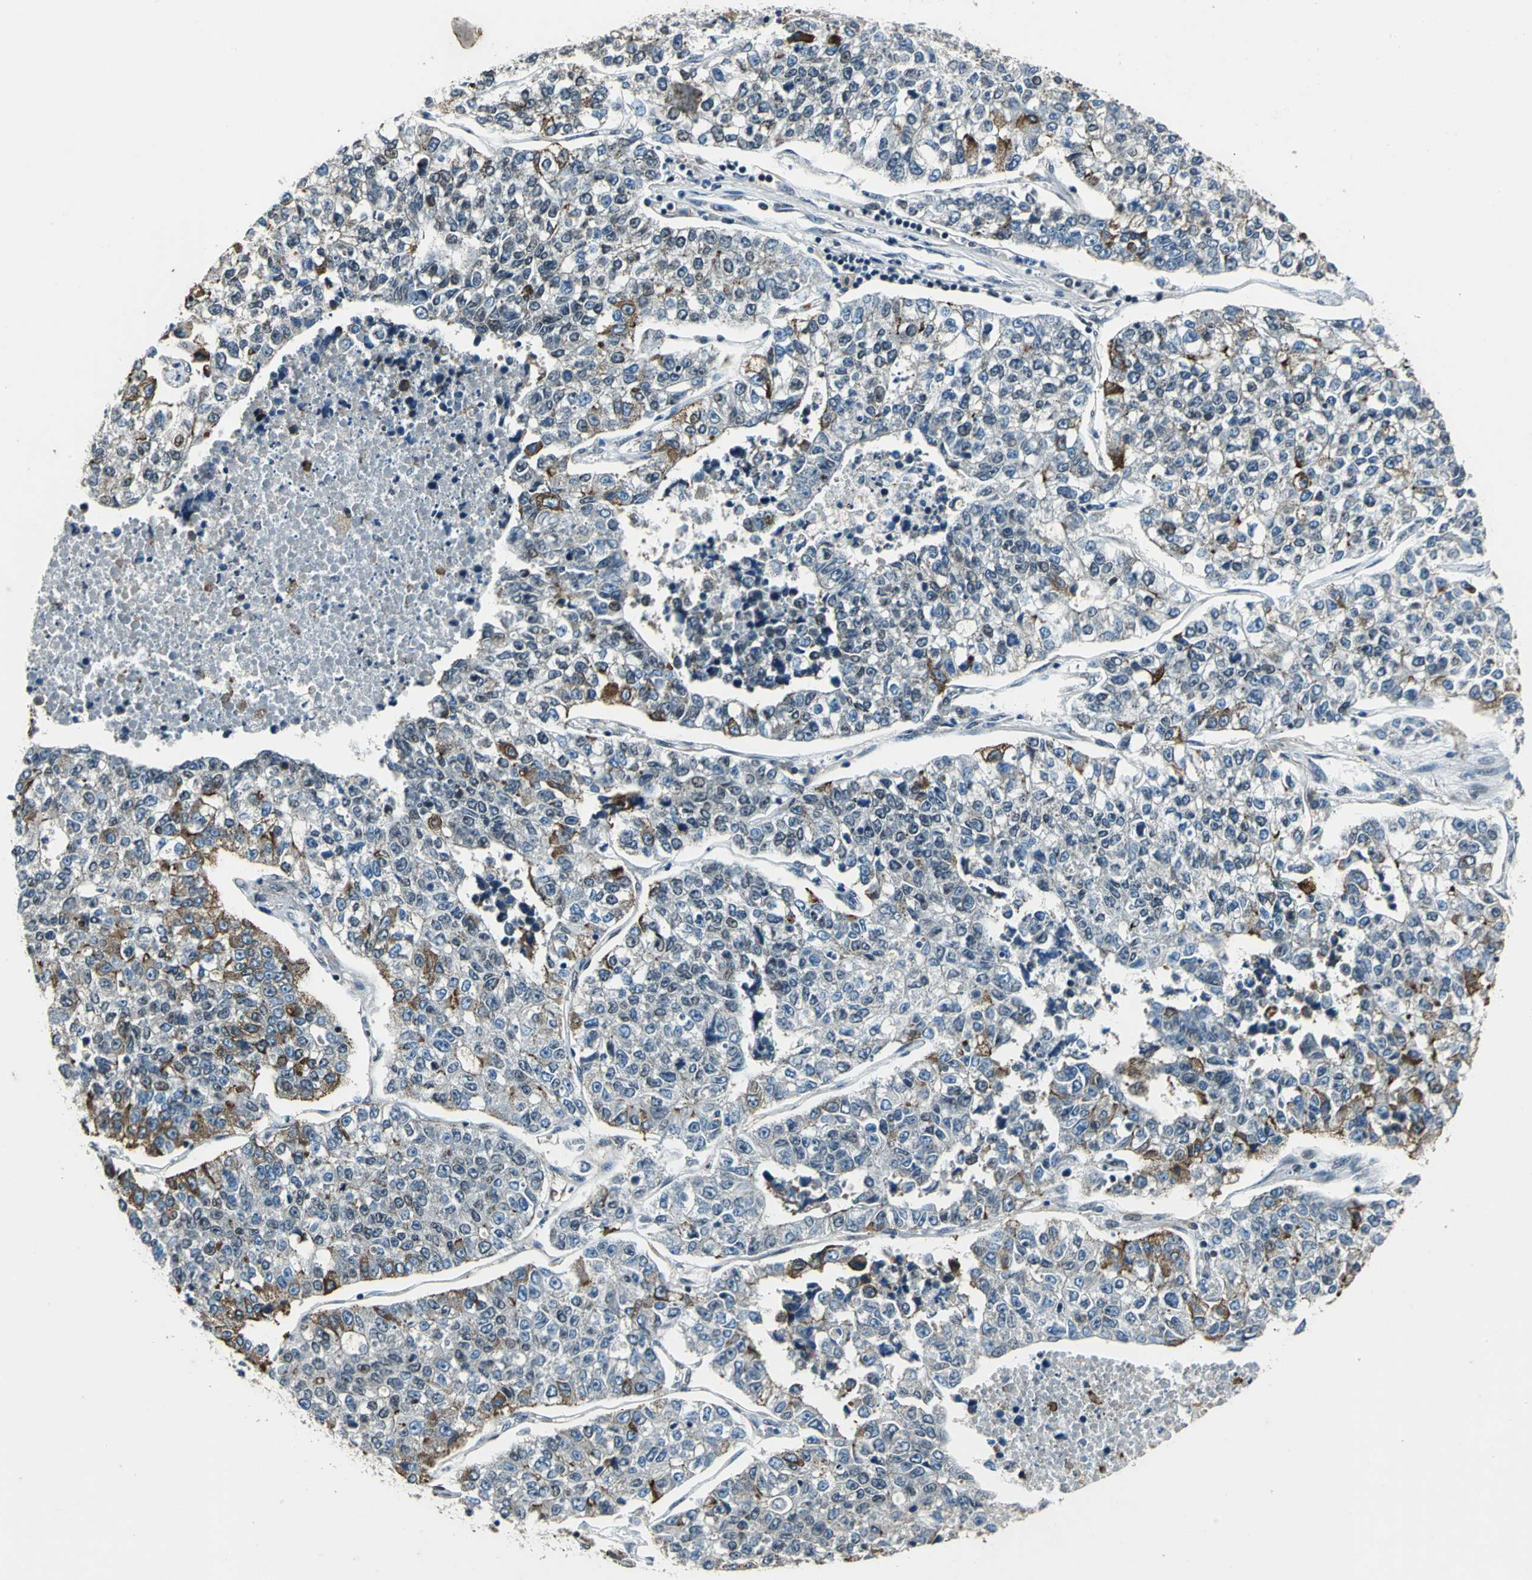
{"staining": {"intensity": "strong", "quantity": "<25%", "location": "cytoplasmic/membranous"}, "tissue": "lung cancer", "cell_type": "Tumor cells", "image_type": "cancer", "snomed": [{"axis": "morphology", "description": "Adenocarcinoma, NOS"}, {"axis": "topography", "description": "Lung"}], "caption": "DAB (3,3'-diaminobenzidine) immunohistochemical staining of human lung adenocarcinoma exhibits strong cytoplasmic/membranous protein staining in about <25% of tumor cells.", "gene": "BRIP1", "patient": {"sex": "male", "age": 49}}